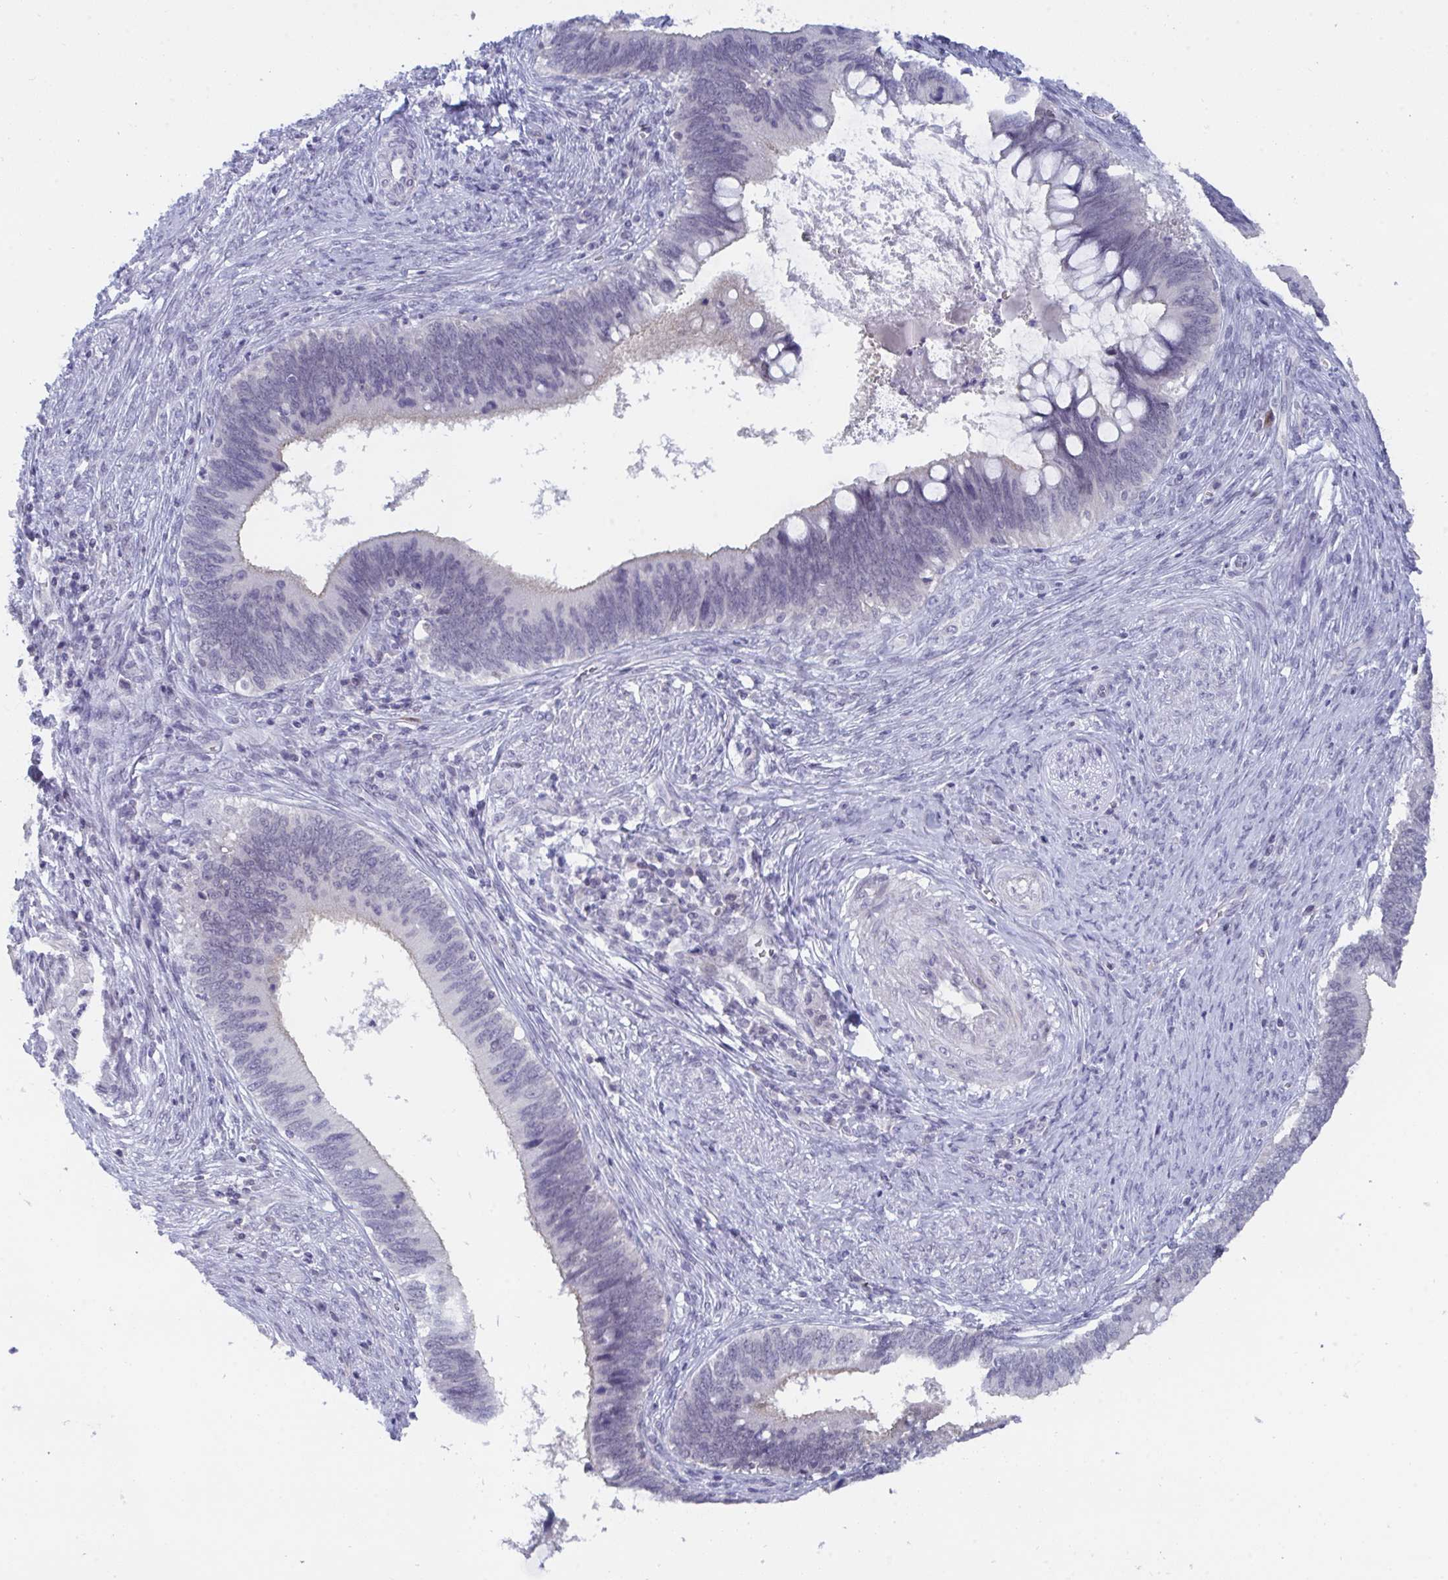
{"staining": {"intensity": "negative", "quantity": "none", "location": "none"}, "tissue": "cervical cancer", "cell_type": "Tumor cells", "image_type": "cancer", "snomed": [{"axis": "morphology", "description": "Adenocarcinoma, NOS"}, {"axis": "topography", "description": "Cervix"}], "caption": "The micrograph shows no significant expression in tumor cells of cervical cancer (adenocarcinoma).", "gene": "BMAL2", "patient": {"sex": "female", "age": 42}}